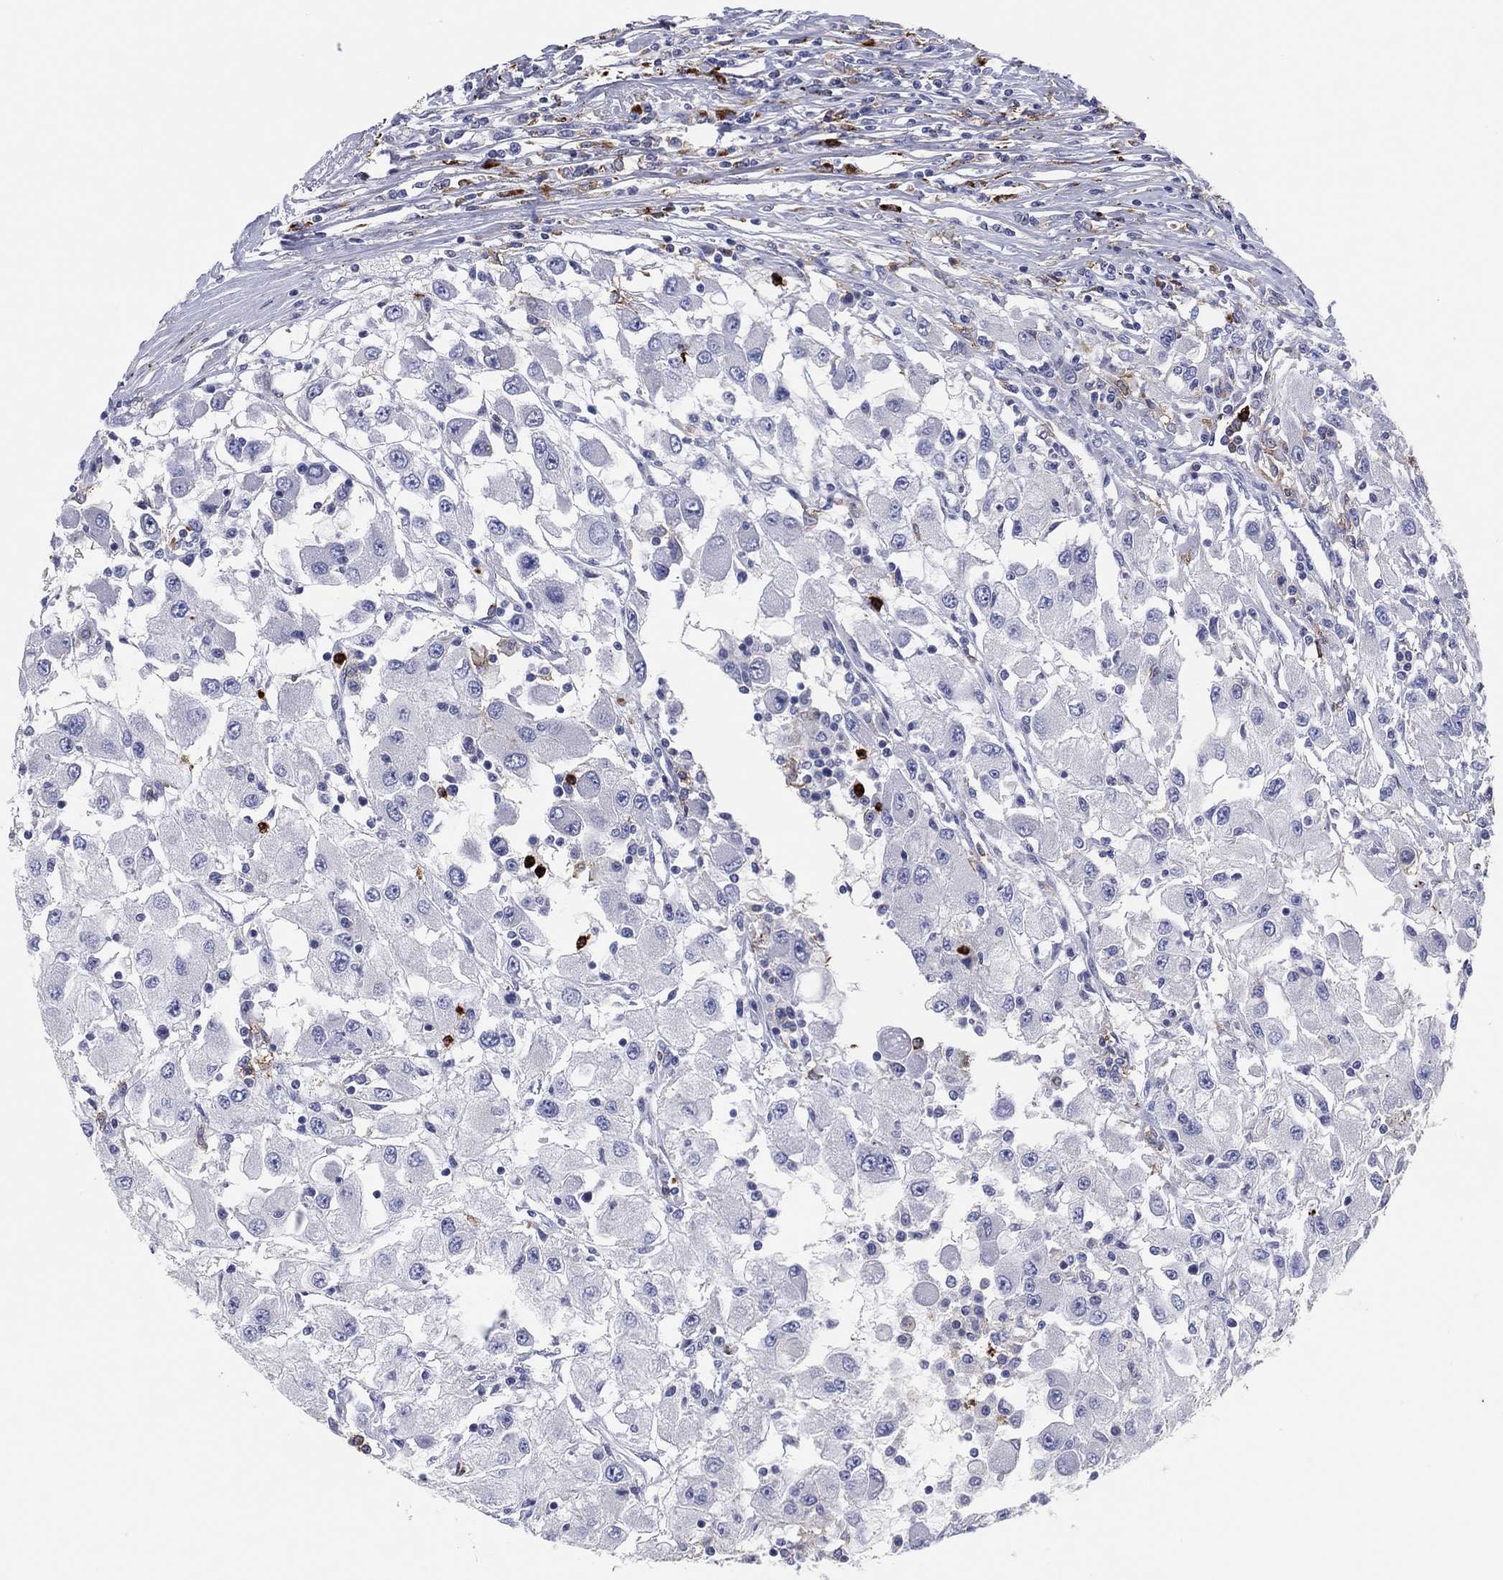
{"staining": {"intensity": "negative", "quantity": "none", "location": "none"}, "tissue": "renal cancer", "cell_type": "Tumor cells", "image_type": "cancer", "snomed": [{"axis": "morphology", "description": "Adenocarcinoma, NOS"}, {"axis": "topography", "description": "Kidney"}], "caption": "Immunohistochemistry (IHC) of renal cancer demonstrates no staining in tumor cells.", "gene": "PLAC8", "patient": {"sex": "female", "age": 67}}